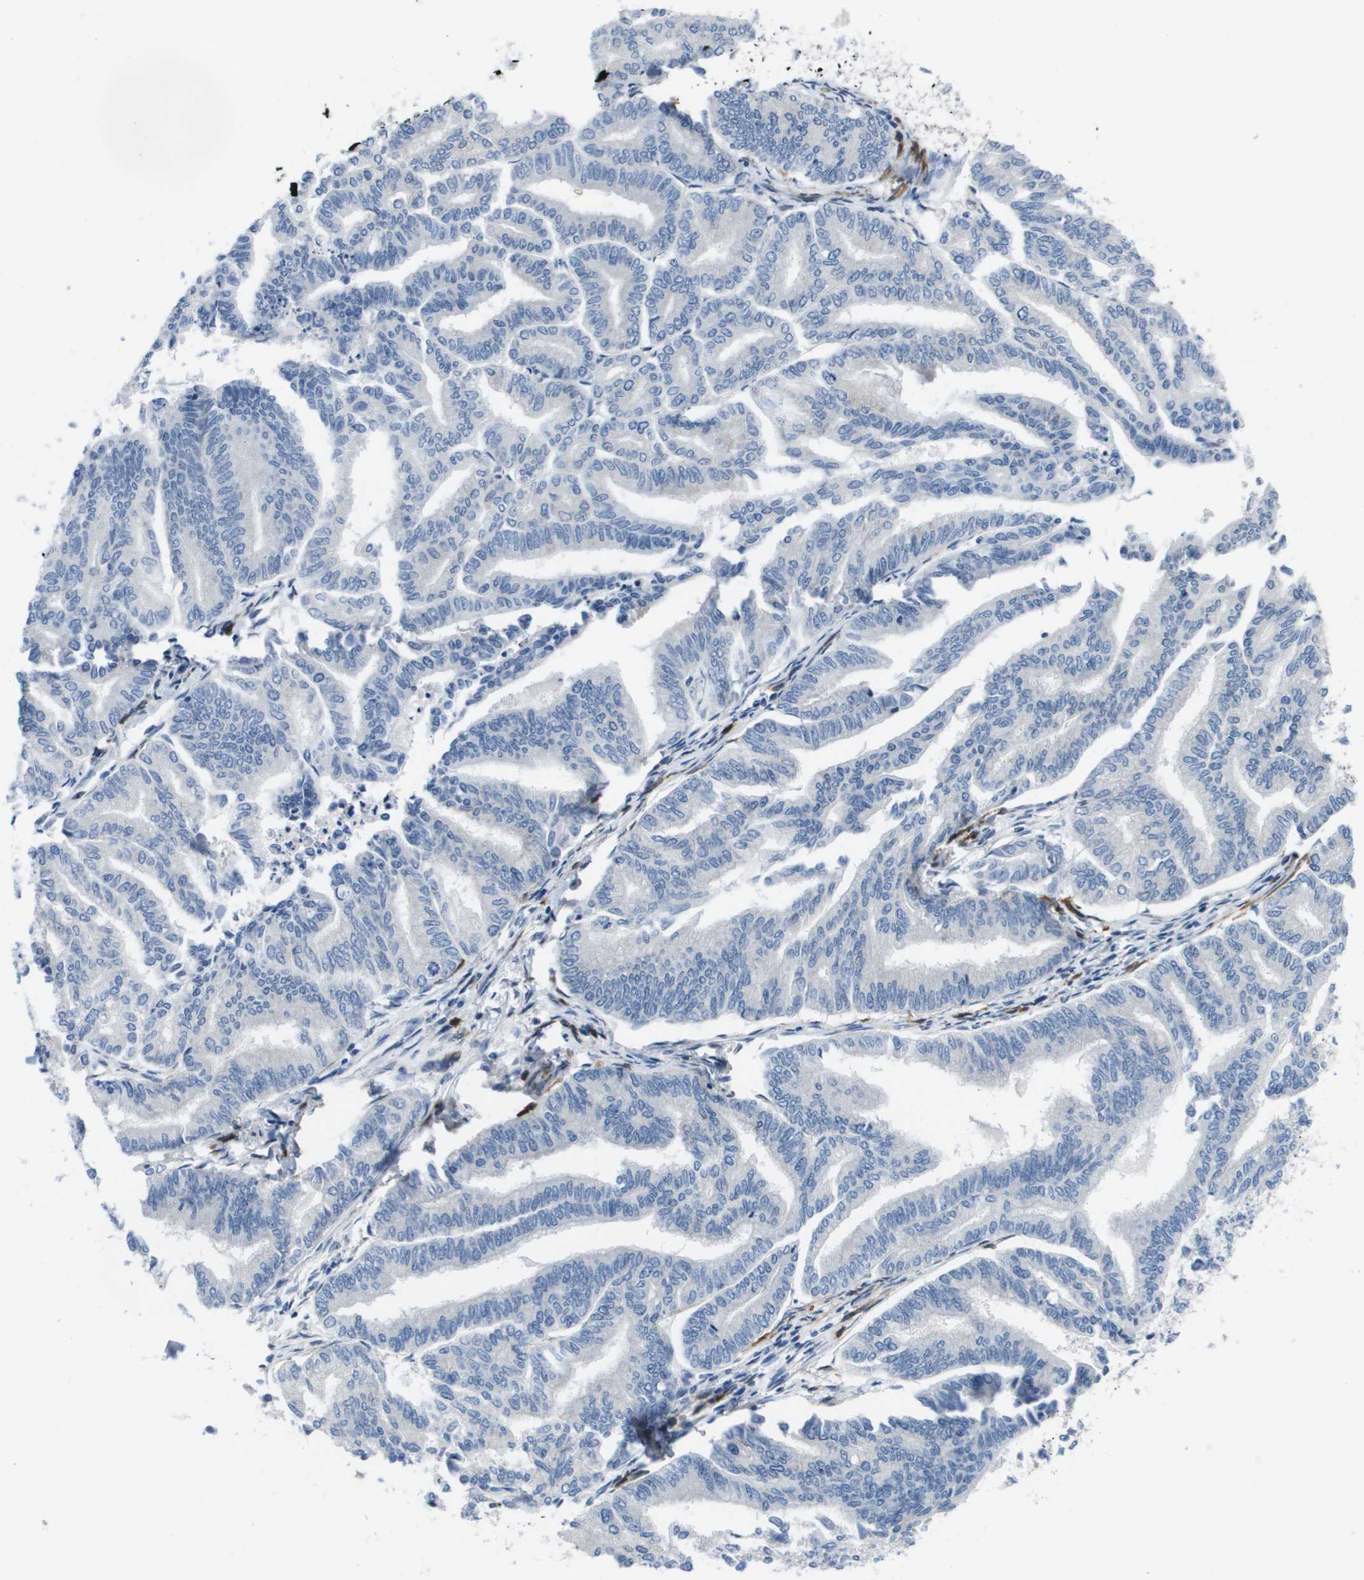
{"staining": {"intensity": "negative", "quantity": "none", "location": "none"}, "tissue": "endometrial cancer", "cell_type": "Tumor cells", "image_type": "cancer", "snomed": [{"axis": "morphology", "description": "Adenocarcinoma, NOS"}, {"axis": "topography", "description": "Endometrium"}], "caption": "Endometrial cancer was stained to show a protein in brown. There is no significant staining in tumor cells. (DAB immunohistochemistry (IHC) visualized using brightfield microscopy, high magnification).", "gene": "LPP", "patient": {"sex": "female", "age": 79}}